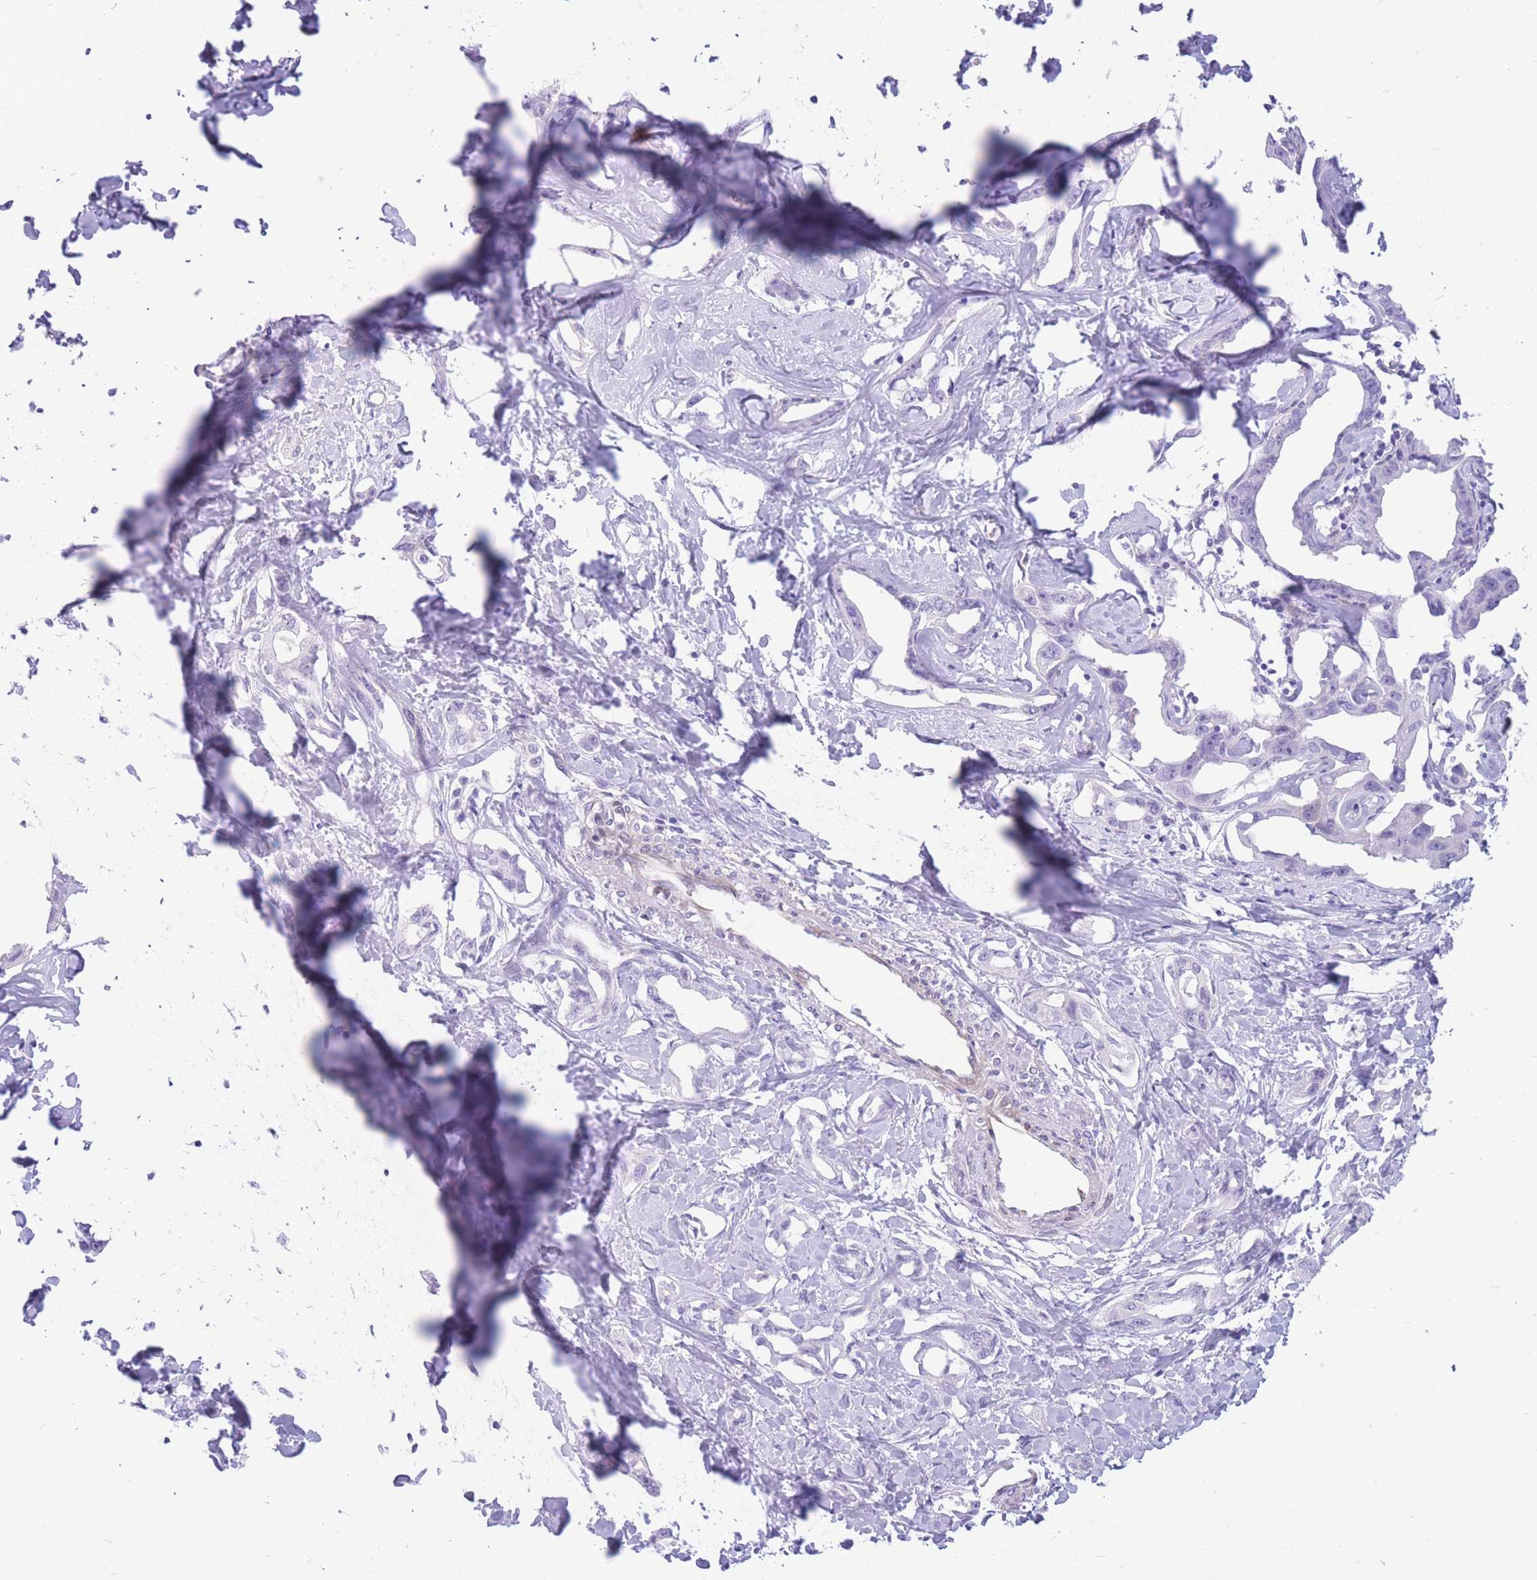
{"staining": {"intensity": "negative", "quantity": "none", "location": "none"}, "tissue": "liver cancer", "cell_type": "Tumor cells", "image_type": "cancer", "snomed": [{"axis": "morphology", "description": "Cholangiocarcinoma"}, {"axis": "topography", "description": "Liver"}], "caption": "A photomicrograph of liver cancer (cholangiocarcinoma) stained for a protein exhibits no brown staining in tumor cells.", "gene": "MTSS2", "patient": {"sex": "male", "age": 59}}